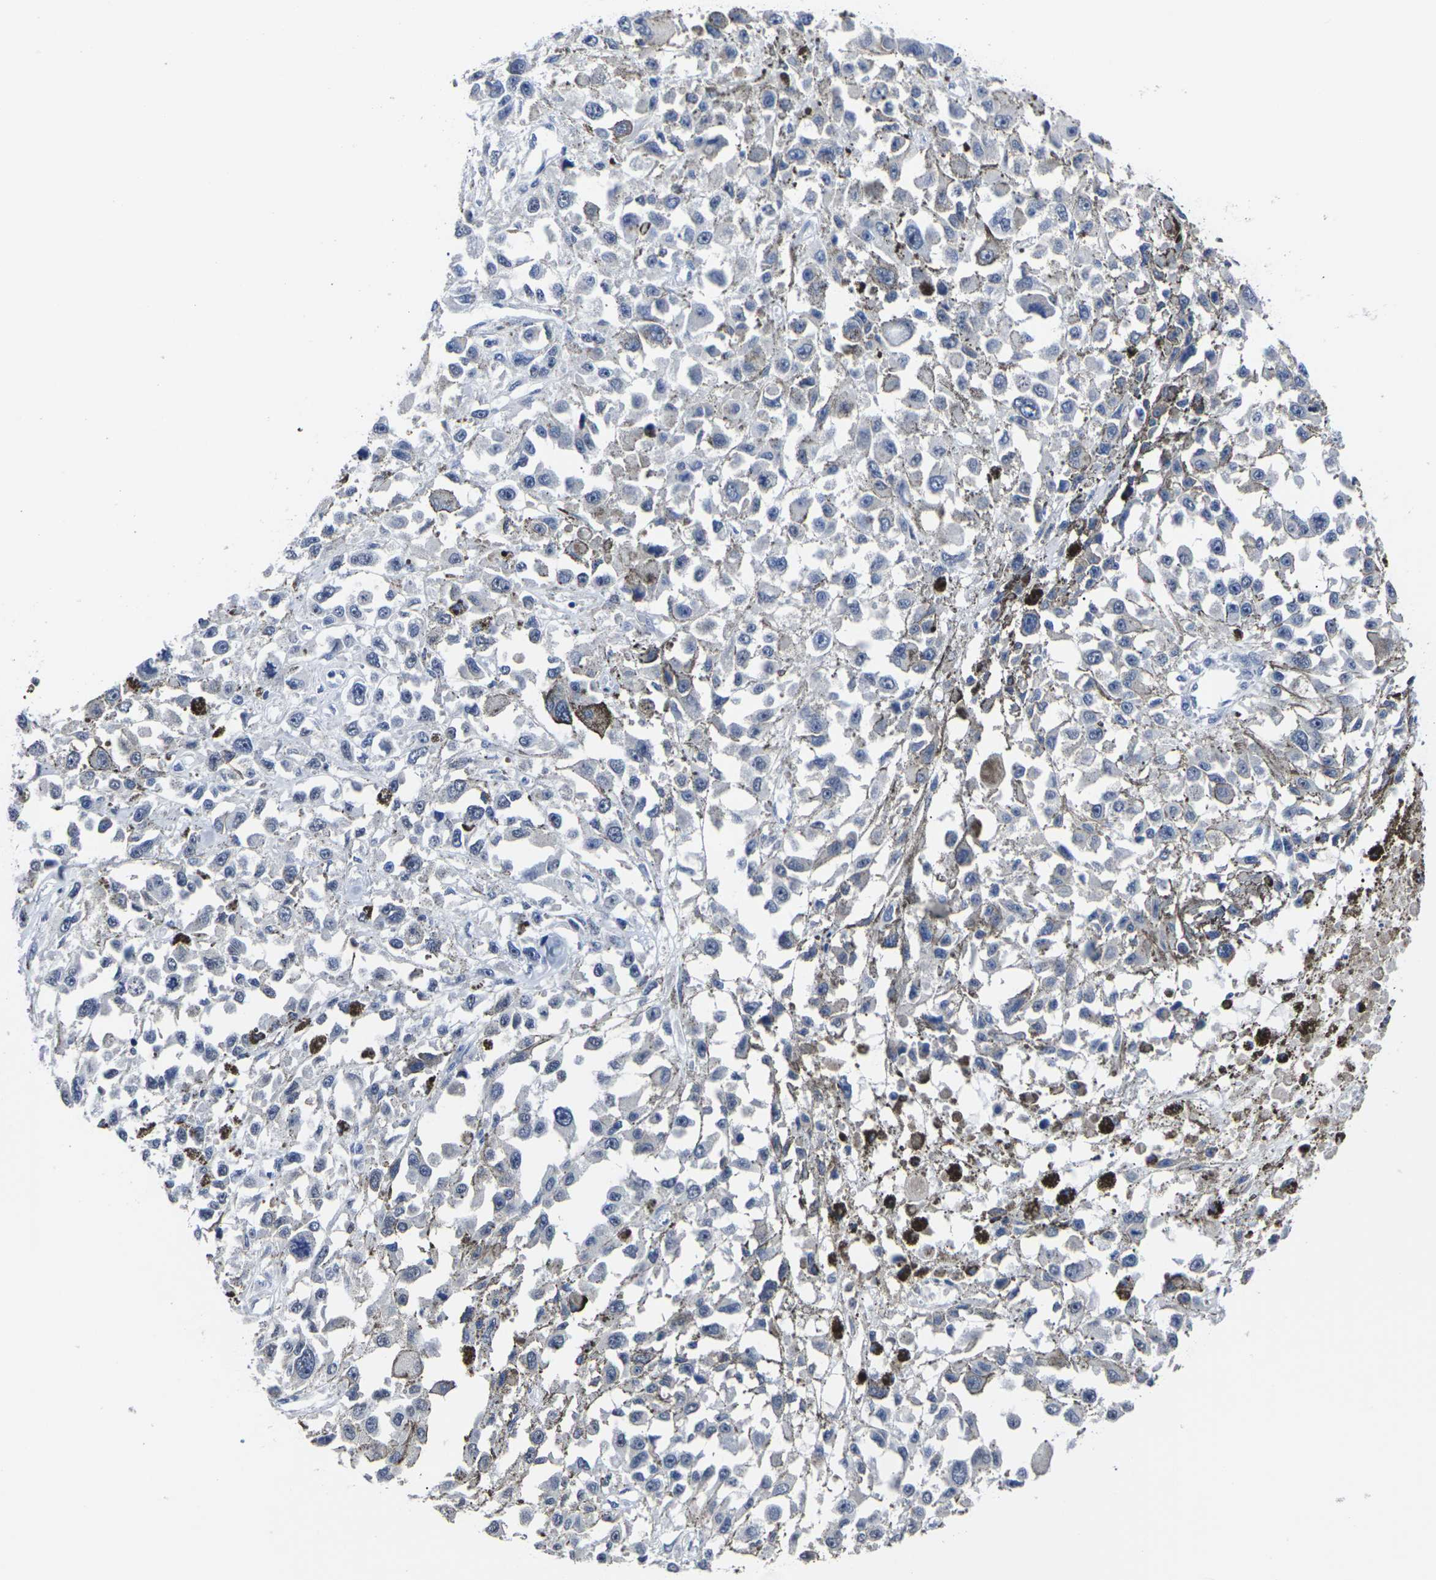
{"staining": {"intensity": "negative", "quantity": "none", "location": "none"}, "tissue": "melanoma", "cell_type": "Tumor cells", "image_type": "cancer", "snomed": [{"axis": "morphology", "description": "Malignant melanoma, Metastatic site"}, {"axis": "topography", "description": "Lymph node"}], "caption": "High power microscopy image of an immunohistochemistry micrograph of malignant melanoma (metastatic site), revealing no significant expression in tumor cells.", "gene": "MSANTD4", "patient": {"sex": "male", "age": 59}}